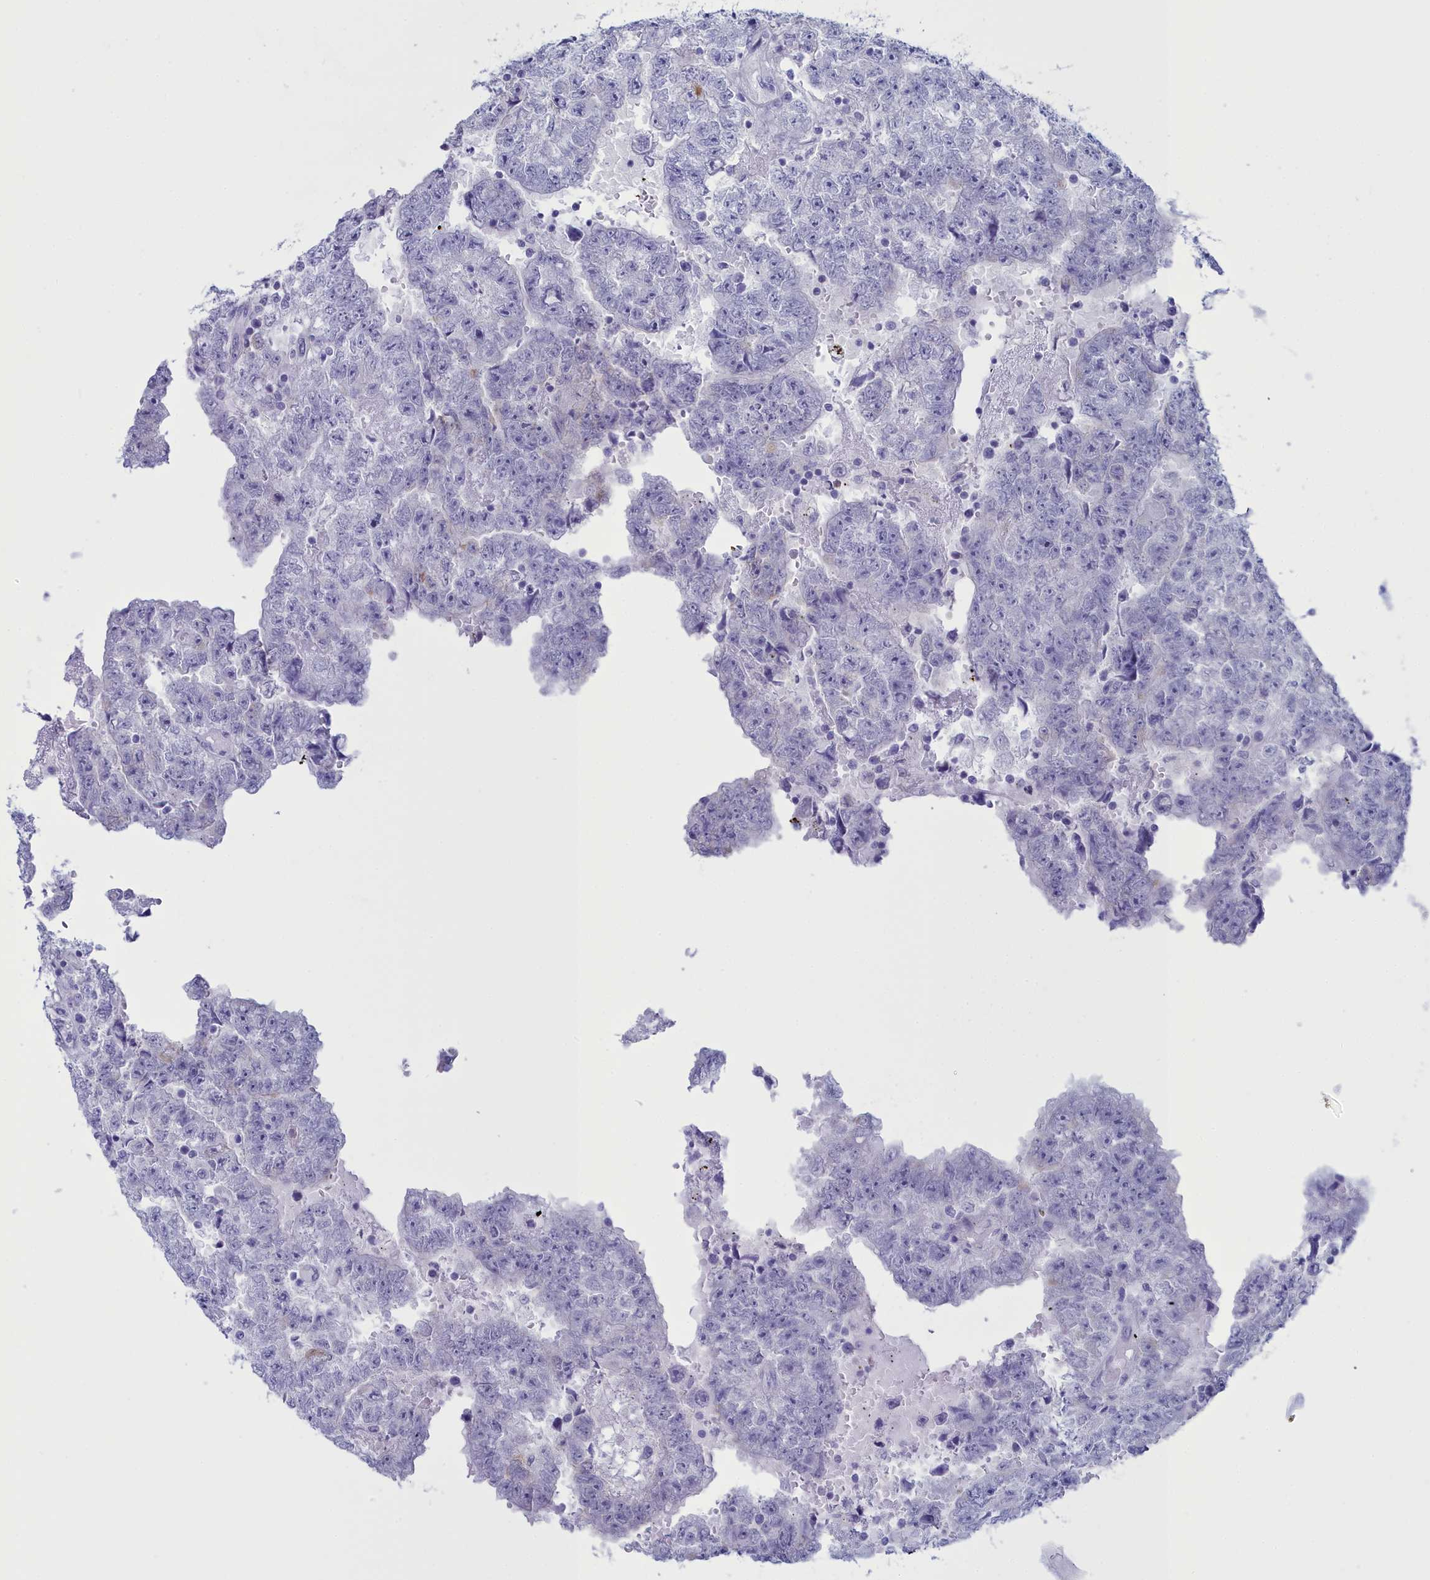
{"staining": {"intensity": "negative", "quantity": "none", "location": "none"}, "tissue": "testis cancer", "cell_type": "Tumor cells", "image_type": "cancer", "snomed": [{"axis": "morphology", "description": "Carcinoma, Embryonal, NOS"}, {"axis": "topography", "description": "Testis"}], "caption": "Embryonal carcinoma (testis) stained for a protein using immunohistochemistry (IHC) exhibits no positivity tumor cells.", "gene": "MAP6", "patient": {"sex": "male", "age": 25}}